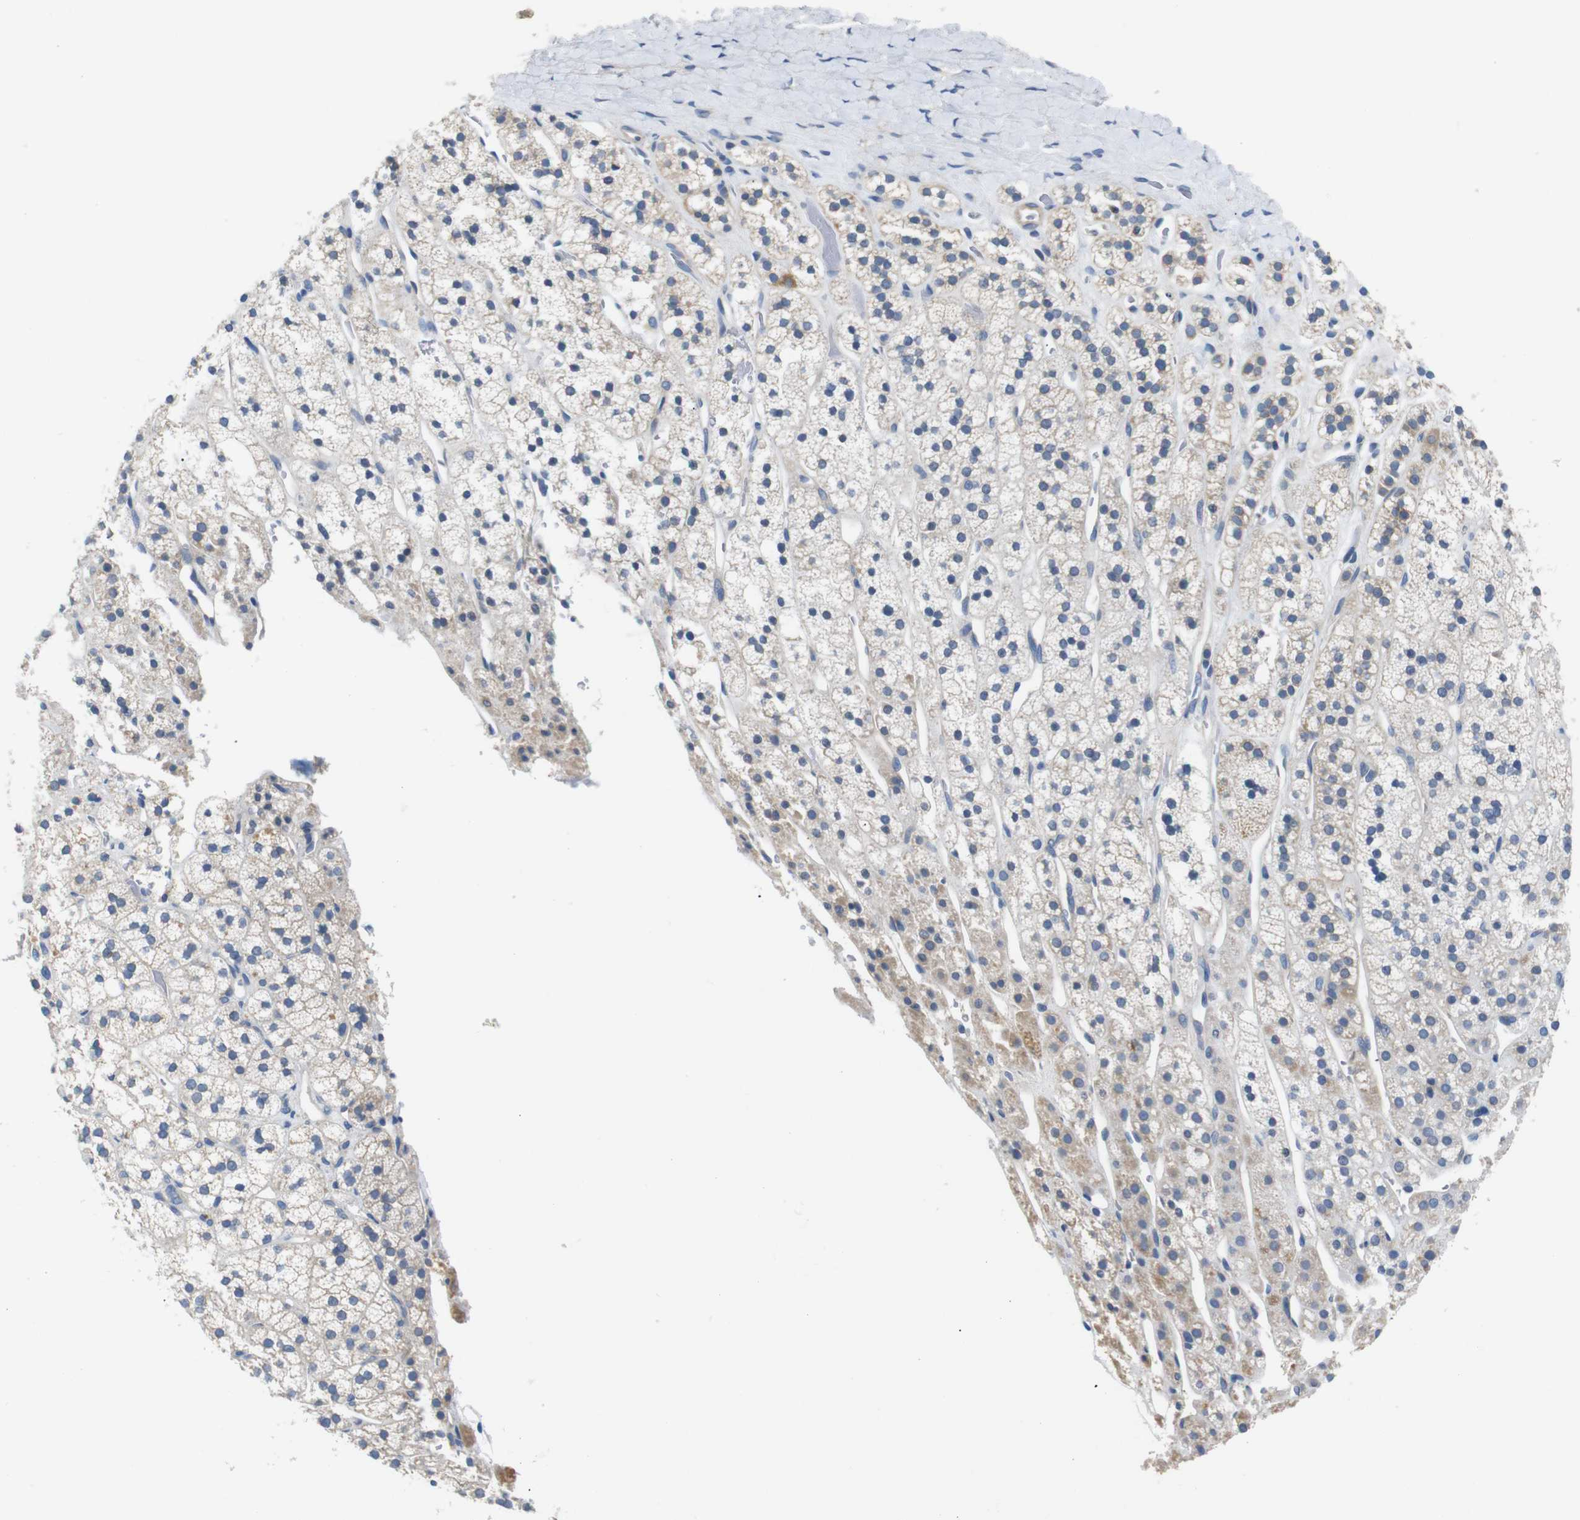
{"staining": {"intensity": "moderate", "quantity": "<25%", "location": "cytoplasmic/membranous"}, "tissue": "adrenal gland", "cell_type": "Glandular cells", "image_type": "normal", "snomed": [{"axis": "morphology", "description": "Normal tissue, NOS"}, {"axis": "topography", "description": "Adrenal gland"}], "caption": "A low amount of moderate cytoplasmic/membranous positivity is seen in about <25% of glandular cells in normal adrenal gland.", "gene": "DCP1A", "patient": {"sex": "male", "age": 56}}